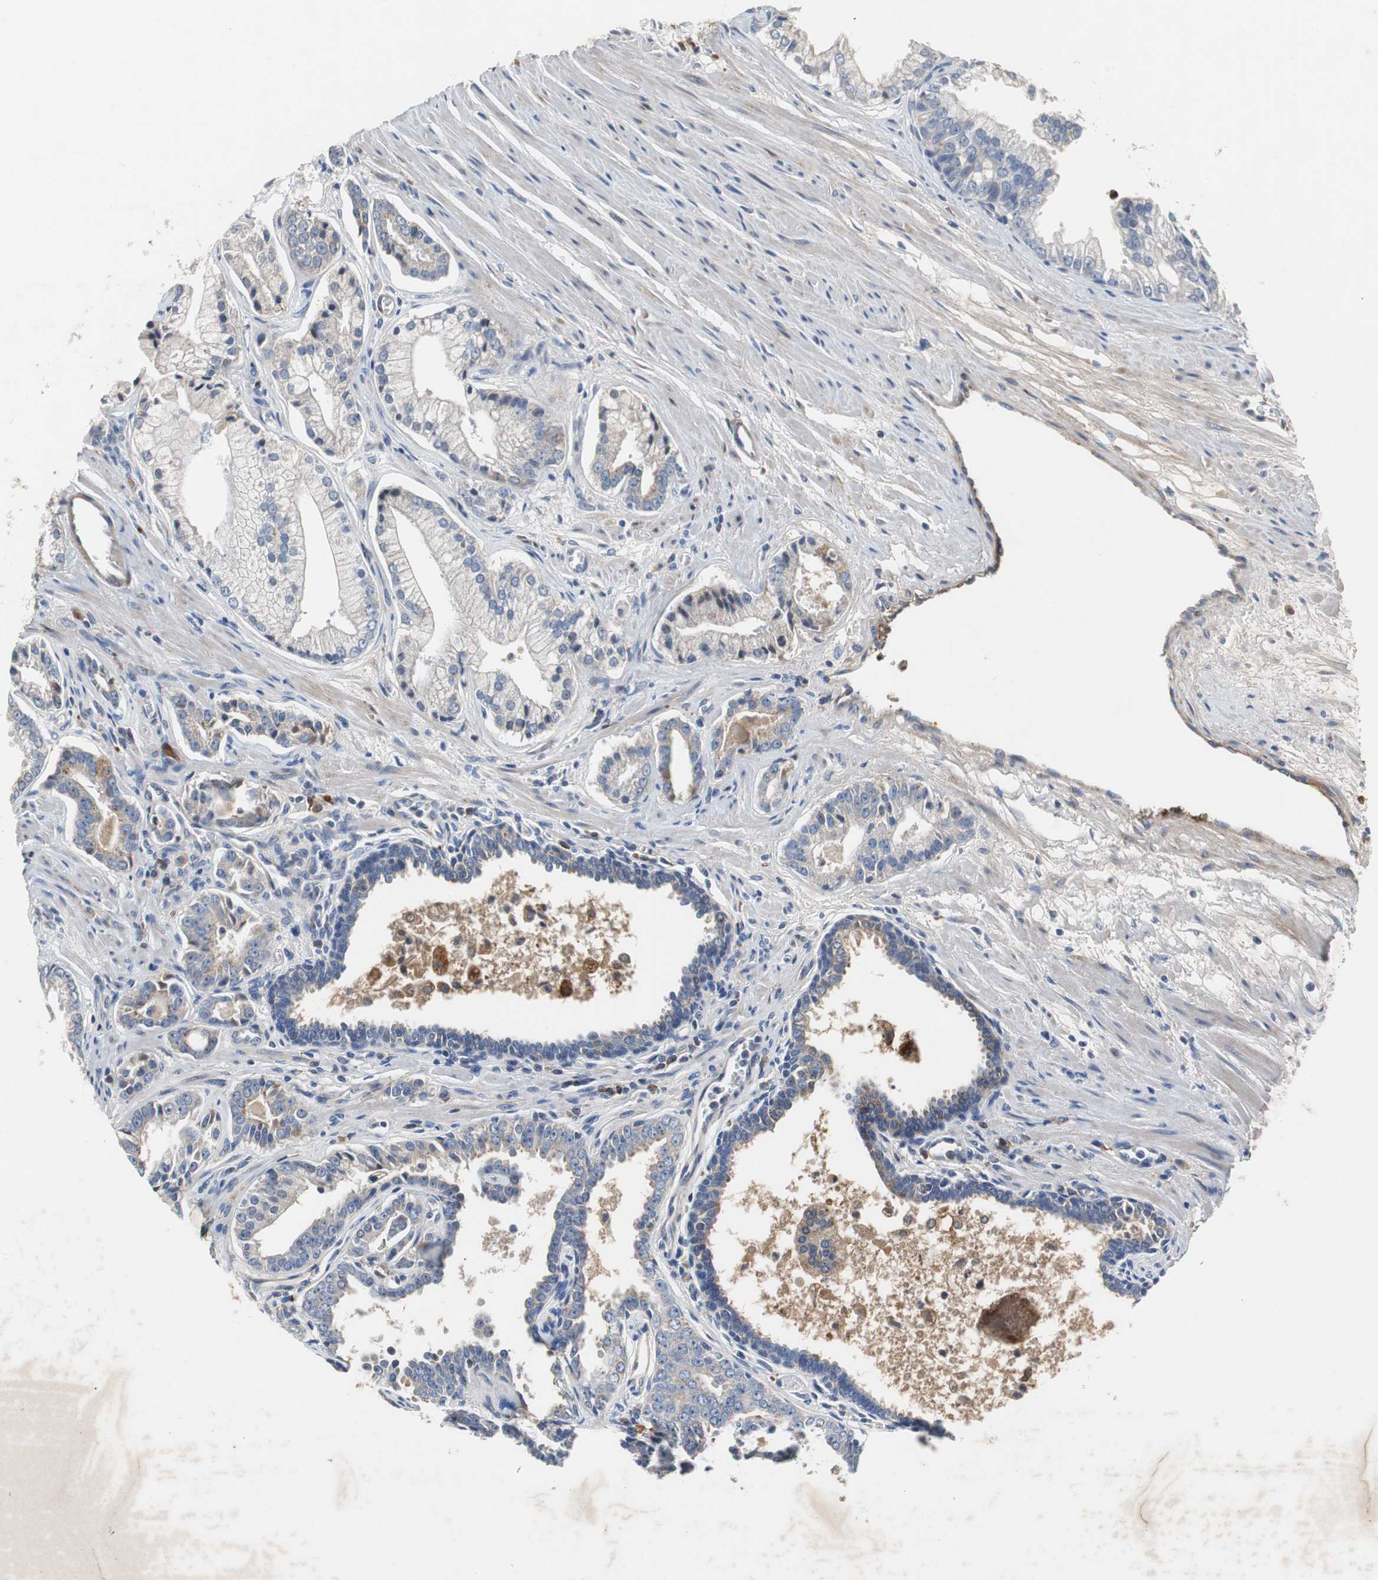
{"staining": {"intensity": "weak", "quantity": "<25%", "location": "cytoplasmic/membranous"}, "tissue": "prostate cancer", "cell_type": "Tumor cells", "image_type": "cancer", "snomed": [{"axis": "morphology", "description": "Adenocarcinoma, High grade"}, {"axis": "topography", "description": "Prostate"}], "caption": "DAB (3,3'-diaminobenzidine) immunohistochemical staining of human prostate cancer (adenocarcinoma (high-grade)) reveals no significant staining in tumor cells.", "gene": "SORT1", "patient": {"sex": "male", "age": 67}}